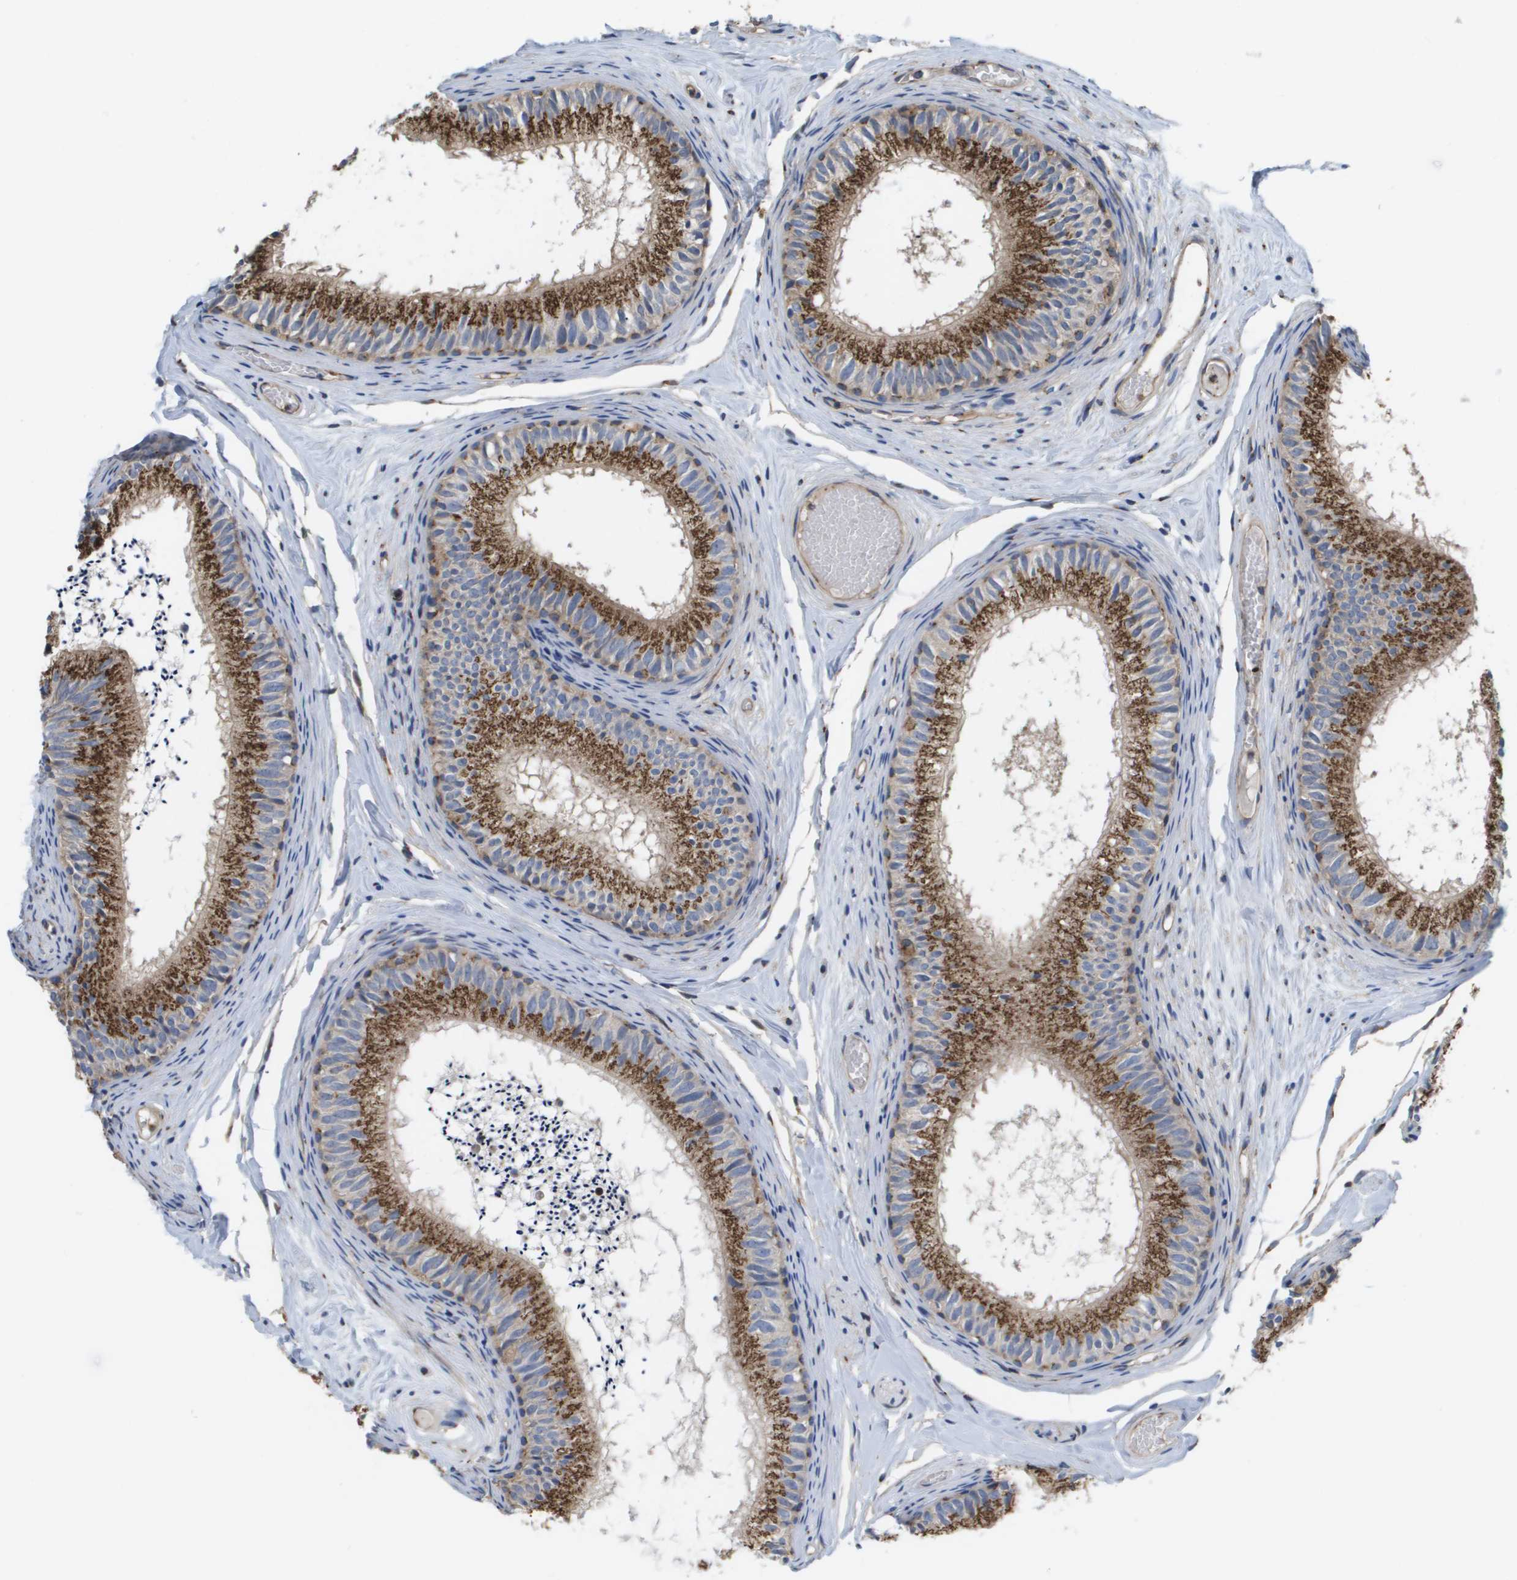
{"staining": {"intensity": "strong", "quantity": ">75%", "location": "cytoplasmic/membranous"}, "tissue": "epididymis", "cell_type": "Glandular cells", "image_type": "normal", "snomed": [{"axis": "morphology", "description": "Normal tissue, NOS"}, {"axis": "topography", "description": "Epididymis"}], "caption": "The immunohistochemical stain highlights strong cytoplasmic/membranous positivity in glandular cells of unremarkable epididymis. (DAB IHC with brightfield microscopy, high magnification).", "gene": "BST2", "patient": {"sex": "male", "age": 46}}